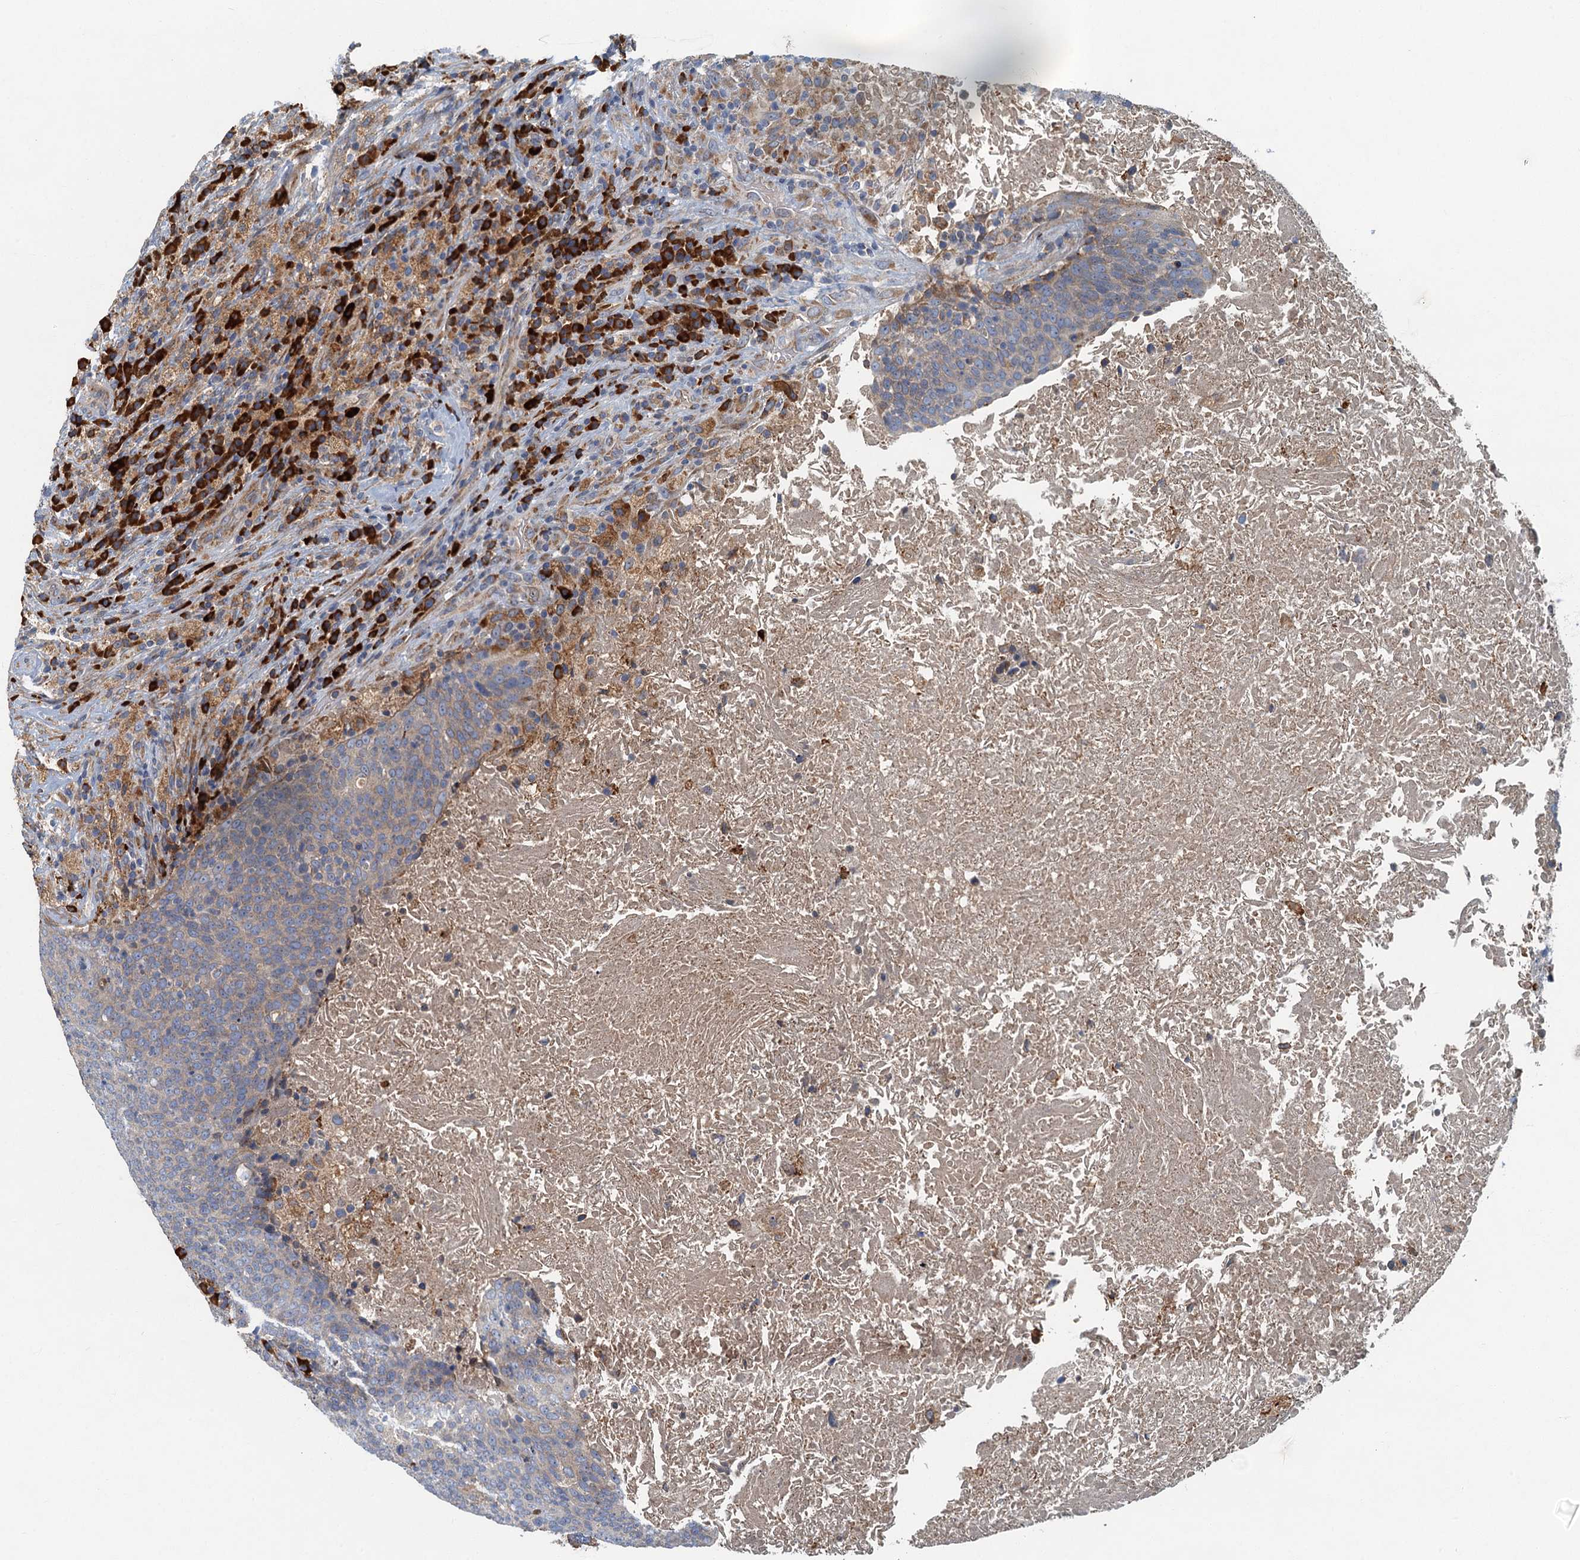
{"staining": {"intensity": "weak", "quantity": "<25%", "location": "cytoplasmic/membranous"}, "tissue": "head and neck cancer", "cell_type": "Tumor cells", "image_type": "cancer", "snomed": [{"axis": "morphology", "description": "Squamous cell carcinoma, NOS"}, {"axis": "morphology", "description": "Squamous cell carcinoma, metastatic, NOS"}, {"axis": "topography", "description": "Lymph node"}, {"axis": "topography", "description": "Head-Neck"}], "caption": "Immunohistochemistry of human head and neck cancer exhibits no positivity in tumor cells.", "gene": "SPDYC", "patient": {"sex": "male", "age": 62}}